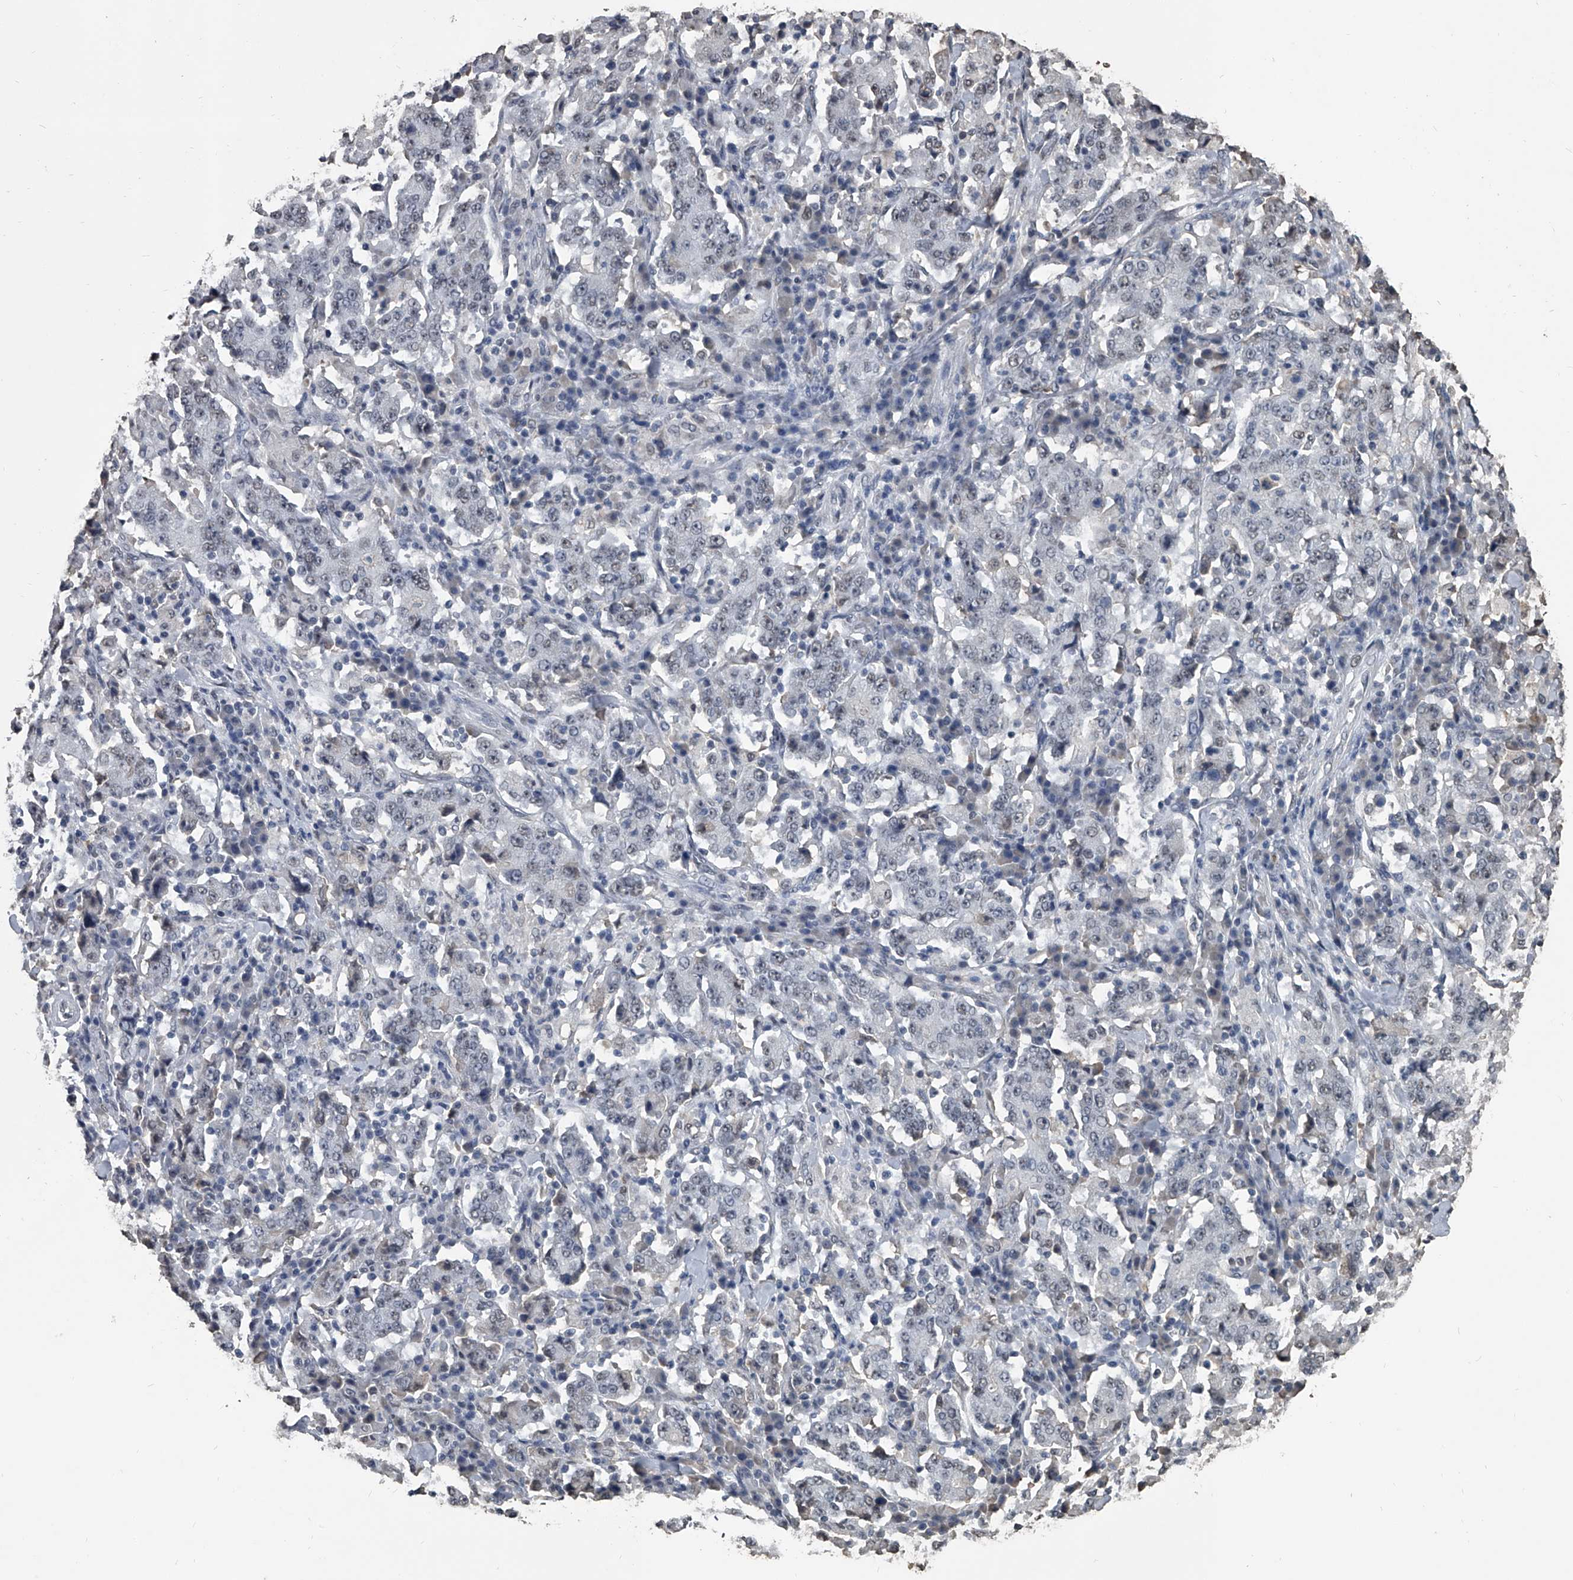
{"staining": {"intensity": "negative", "quantity": "none", "location": "none"}, "tissue": "stomach cancer", "cell_type": "Tumor cells", "image_type": "cancer", "snomed": [{"axis": "morphology", "description": "Normal tissue, NOS"}, {"axis": "morphology", "description": "Adenocarcinoma, NOS"}, {"axis": "topography", "description": "Stomach, upper"}, {"axis": "topography", "description": "Stomach"}], "caption": "This is a histopathology image of immunohistochemistry (IHC) staining of stomach adenocarcinoma, which shows no positivity in tumor cells.", "gene": "MATR3", "patient": {"sex": "male", "age": 59}}